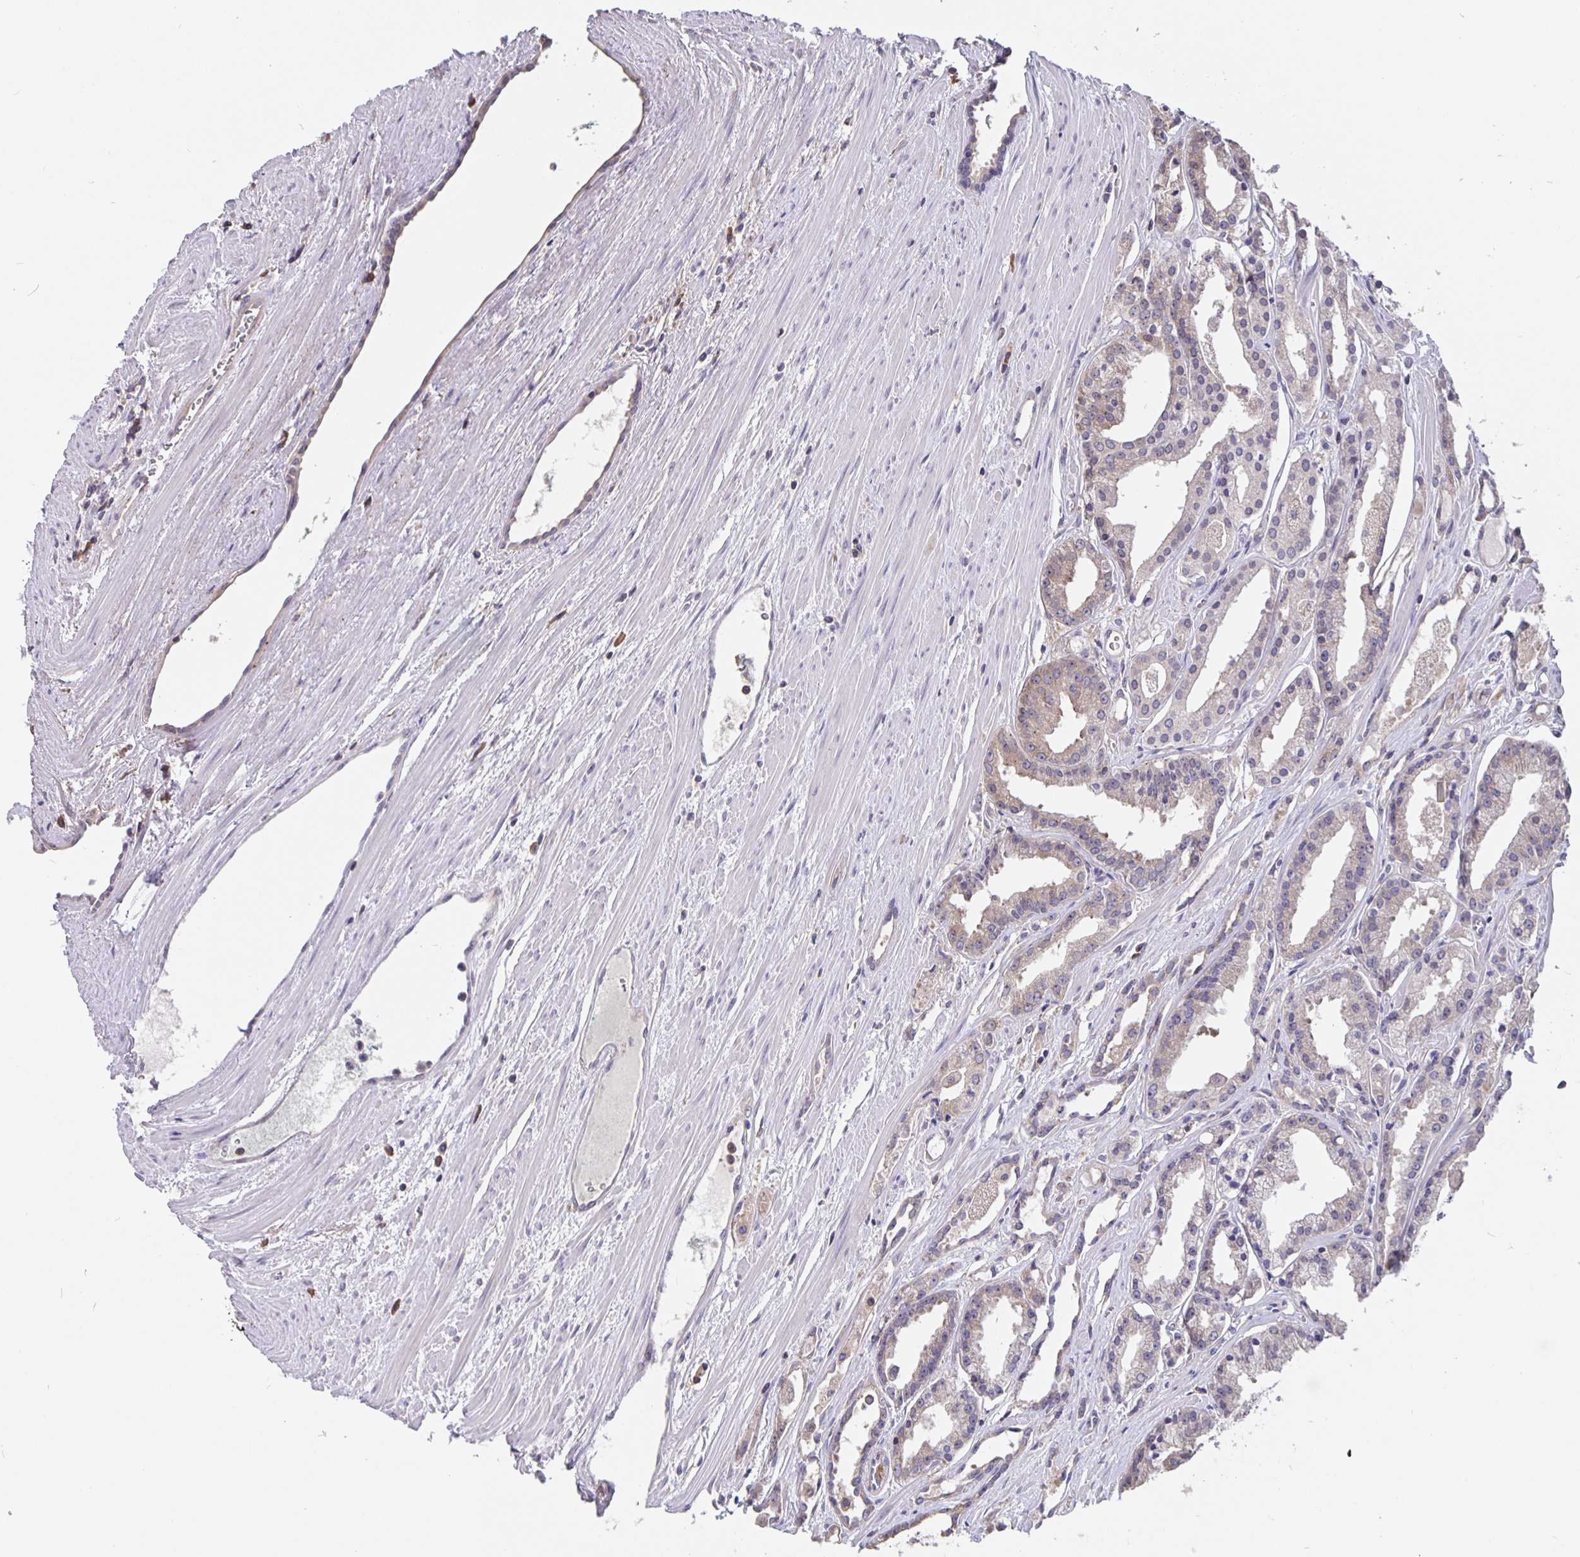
{"staining": {"intensity": "weak", "quantity": "25%-75%", "location": "cytoplasmic/membranous"}, "tissue": "prostate cancer", "cell_type": "Tumor cells", "image_type": "cancer", "snomed": [{"axis": "morphology", "description": "Adenocarcinoma, High grade"}, {"axis": "topography", "description": "Prostate"}], "caption": "This is an image of IHC staining of prostate cancer (adenocarcinoma (high-grade)), which shows weak staining in the cytoplasmic/membranous of tumor cells.", "gene": "FEM1C", "patient": {"sex": "male", "age": 68}}